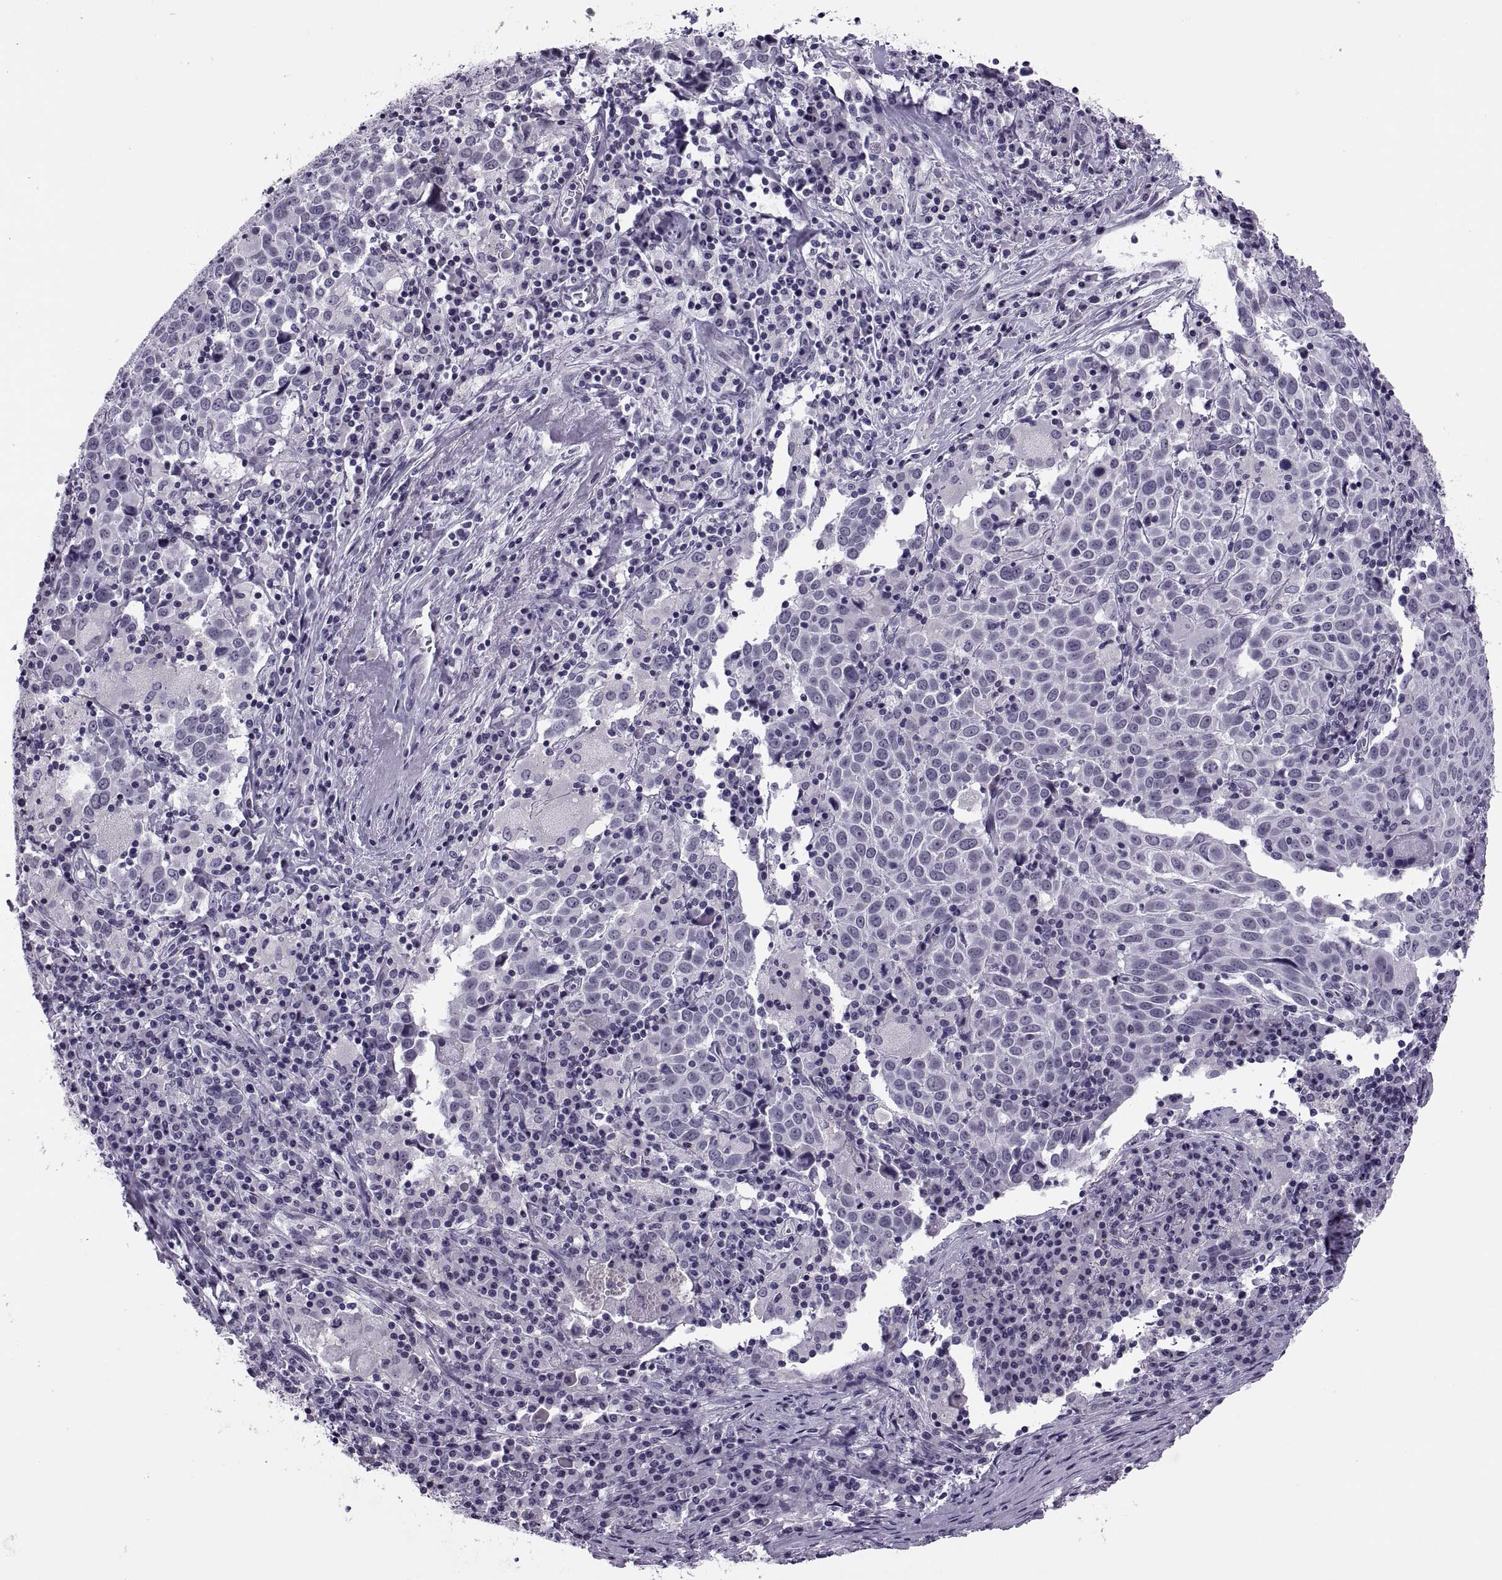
{"staining": {"intensity": "negative", "quantity": "none", "location": "none"}, "tissue": "lung cancer", "cell_type": "Tumor cells", "image_type": "cancer", "snomed": [{"axis": "morphology", "description": "Squamous cell carcinoma, NOS"}, {"axis": "topography", "description": "Lung"}], "caption": "Human squamous cell carcinoma (lung) stained for a protein using IHC reveals no expression in tumor cells.", "gene": "SYNGR4", "patient": {"sex": "male", "age": 57}}